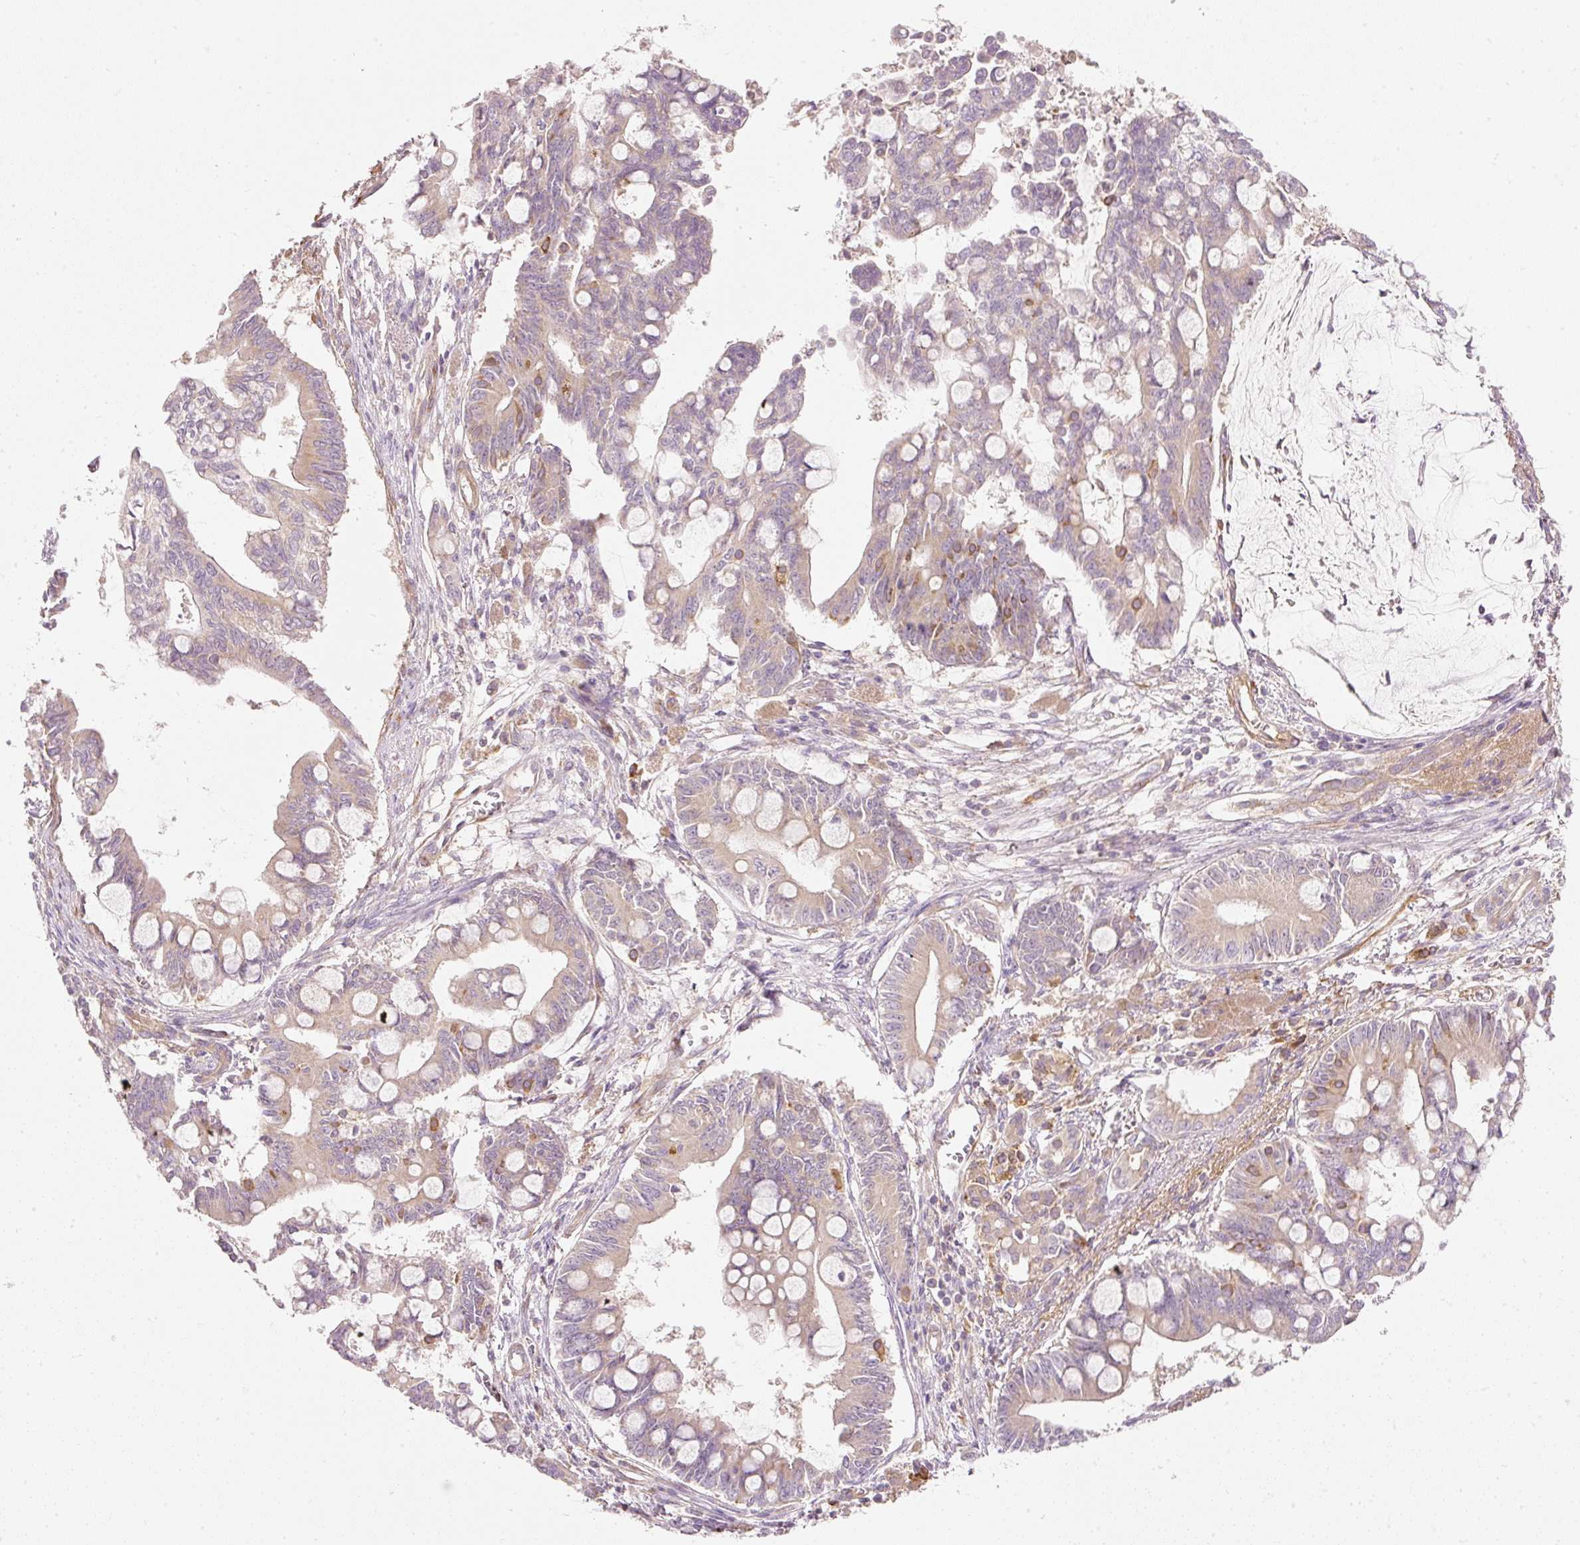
{"staining": {"intensity": "weak", "quantity": "25%-75%", "location": "cytoplasmic/membranous"}, "tissue": "pancreatic cancer", "cell_type": "Tumor cells", "image_type": "cancer", "snomed": [{"axis": "morphology", "description": "Adenocarcinoma, NOS"}, {"axis": "topography", "description": "Pancreas"}], "caption": "An image of pancreatic cancer (adenocarcinoma) stained for a protein shows weak cytoplasmic/membranous brown staining in tumor cells.", "gene": "RNF167", "patient": {"sex": "male", "age": 68}}